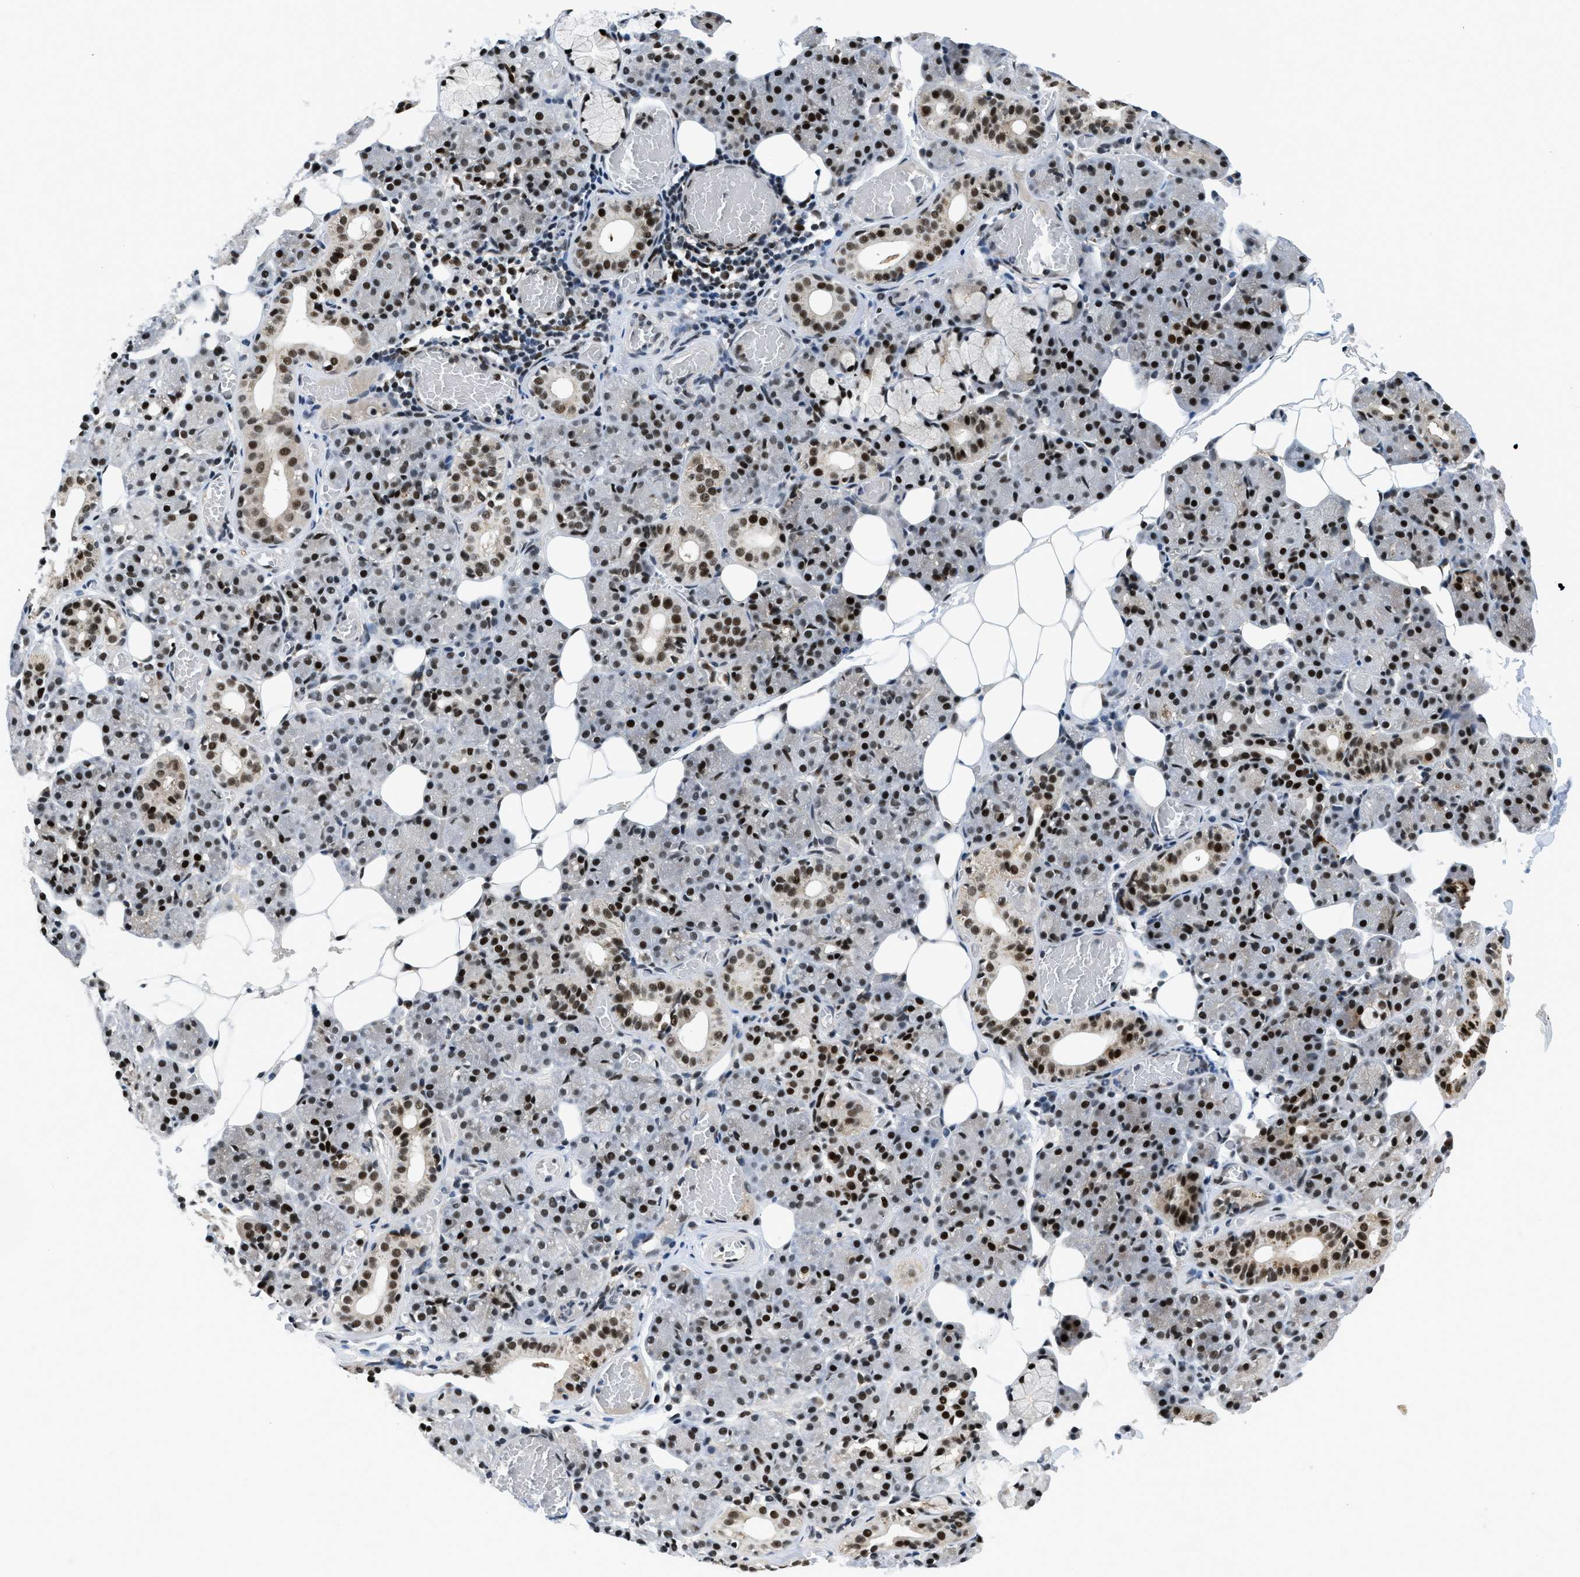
{"staining": {"intensity": "strong", "quantity": ">75%", "location": "nuclear"}, "tissue": "salivary gland", "cell_type": "Glandular cells", "image_type": "normal", "snomed": [{"axis": "morphology", "description": "Normal tissue, NOS"}, {"axis": "topography", "description": "Salivary gland"}], "caption": "Protein staining of normal salivary gland exhibits strong nuclear staining in about >75% of glandular cells.", "gene": "KDM3B", "patient": {"sex": "male", "age": 63}}